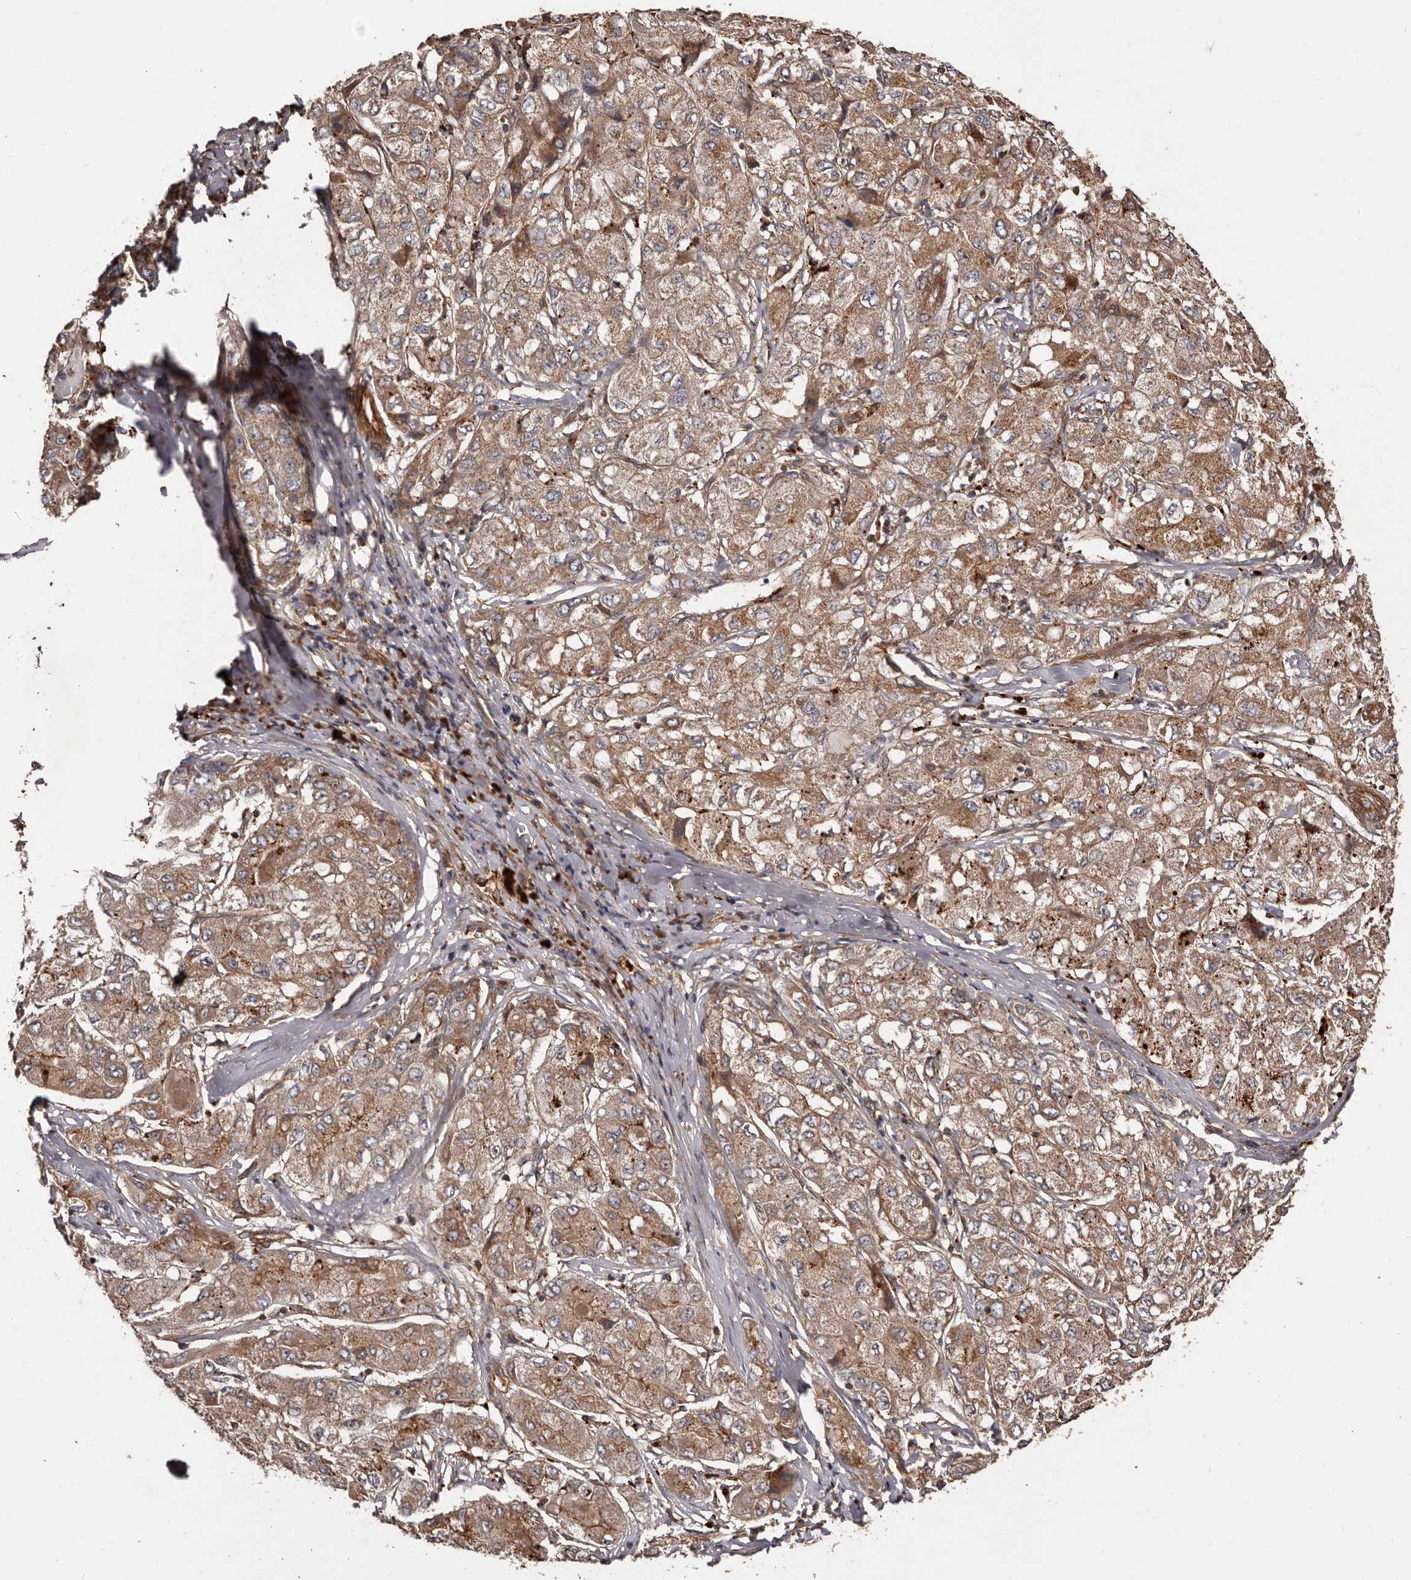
{"staining": {"intensity": "moderate", "quantity": ">75%", "location": "cytoplasmic/membranous"}, "tissue": "liver cancer", "cell_type": "Tumor cells", "image_type": "cancer", "snomed": [{"axis": "morphology", "description": "Carcinoma, Hepatocellular, NOS"}, {"axis": "topography", "description": "Liver"}], "caption": "IHC (DAB (3,3'-diaminobenzidine)) staining of liver hepatocellular carcinoma reveals moderate cytoplasmic/membranous protein staining in approximately >75% of tumor cells. The protein is shown in brown color, while the nuclei are stained blue.", "gene": "GTPBP1", "patient": {"sex": "male", "age": 80}}